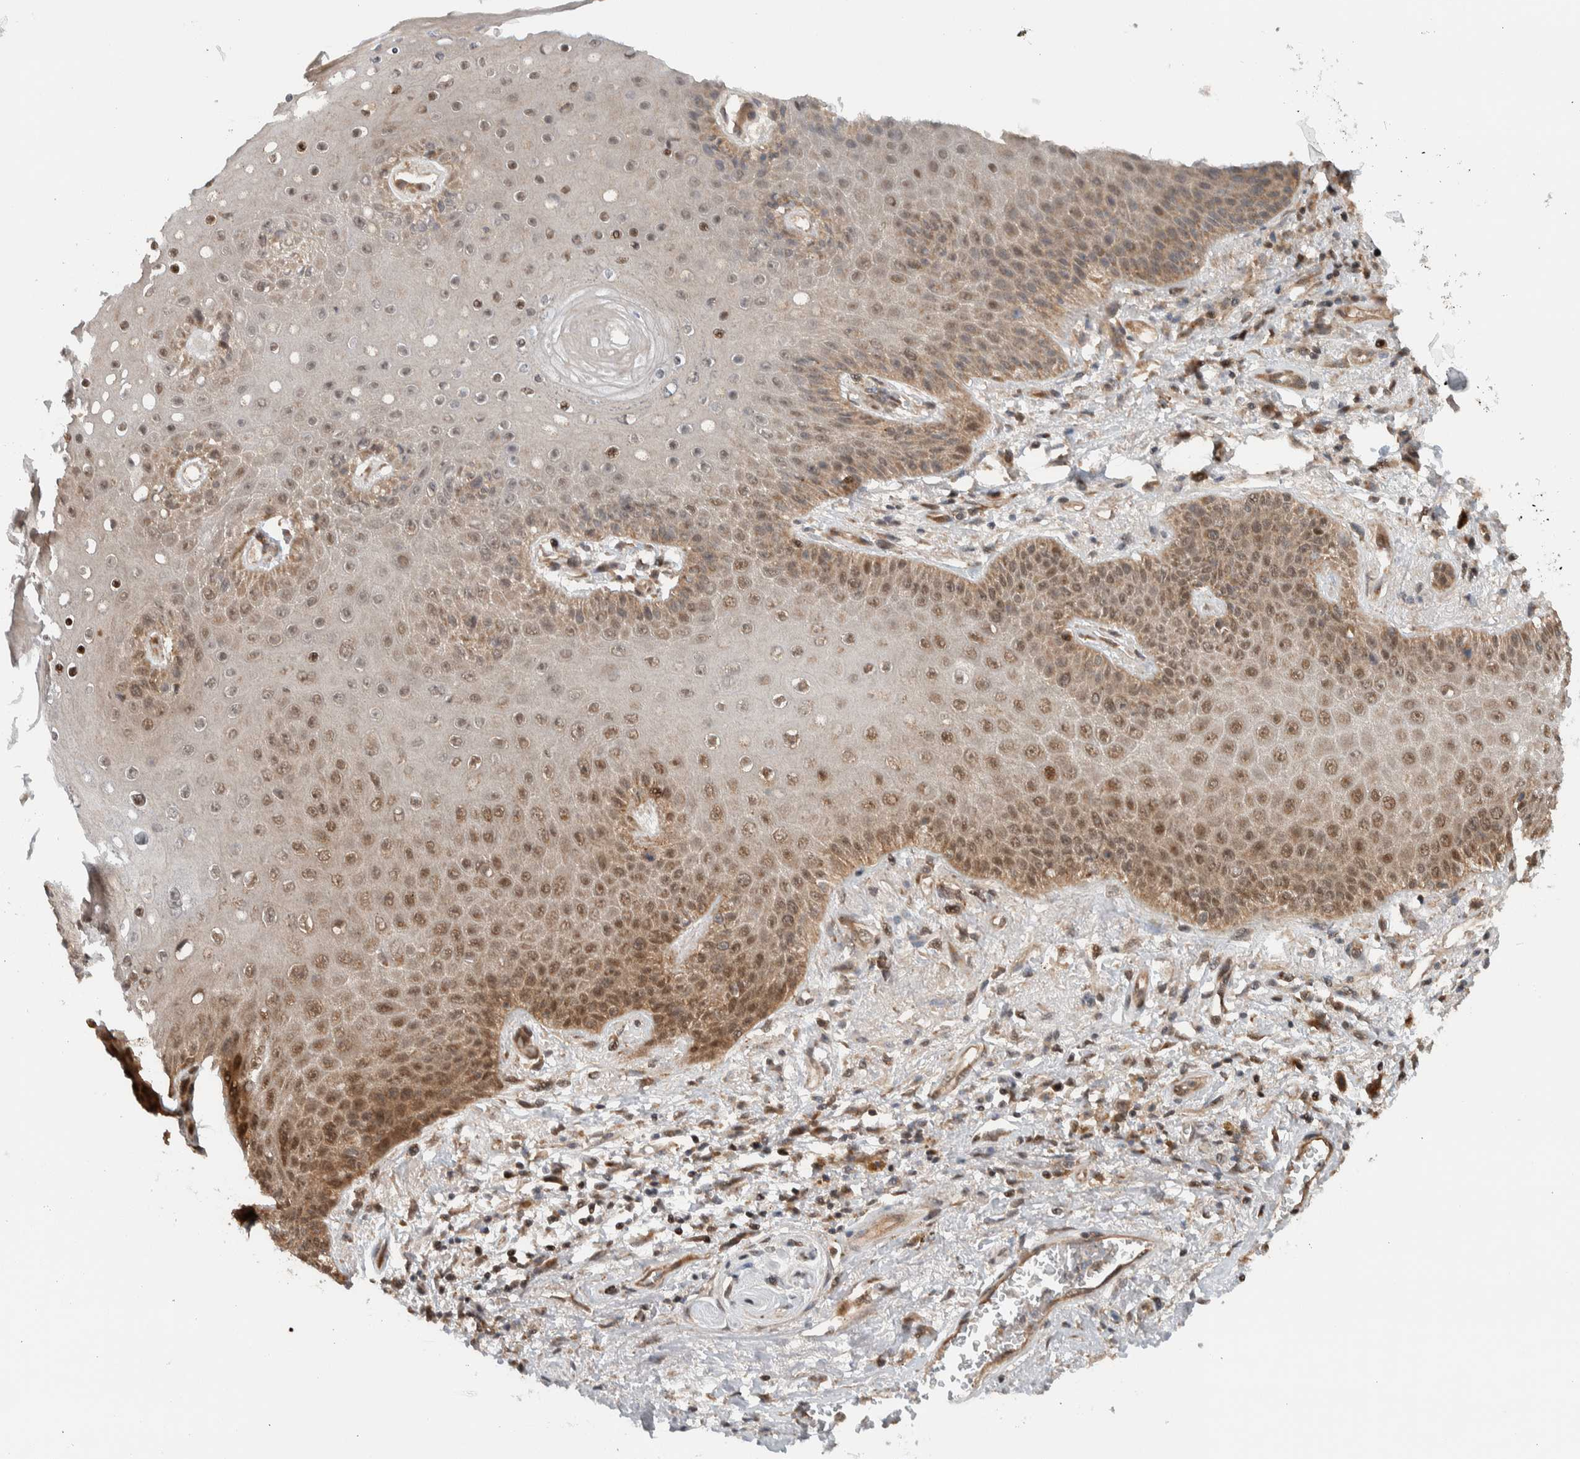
{"staining": {"intensity": "moderate", "quantity": "25%-75%", "location": "cytoplasmic/membranous,nuclear"}, "tissue": "skin", "cell_type": "Epidermal cells", "image_type": "normal", "snomed": [{"axis": "morphology", "description": "Normal tissue, NOS"}, {"axis": "topography", "description": "Anal"}], "caption": "This image exhibits immunohistochemistry (IHC) staining of unremarkable human skin, with medium moderate cytoplasmic/membranous,nuclear positivity in approximately 25%-75% of epidermal cells.", "gene": "KLHL6", "patient": {"sex": "female", "age": 46}}